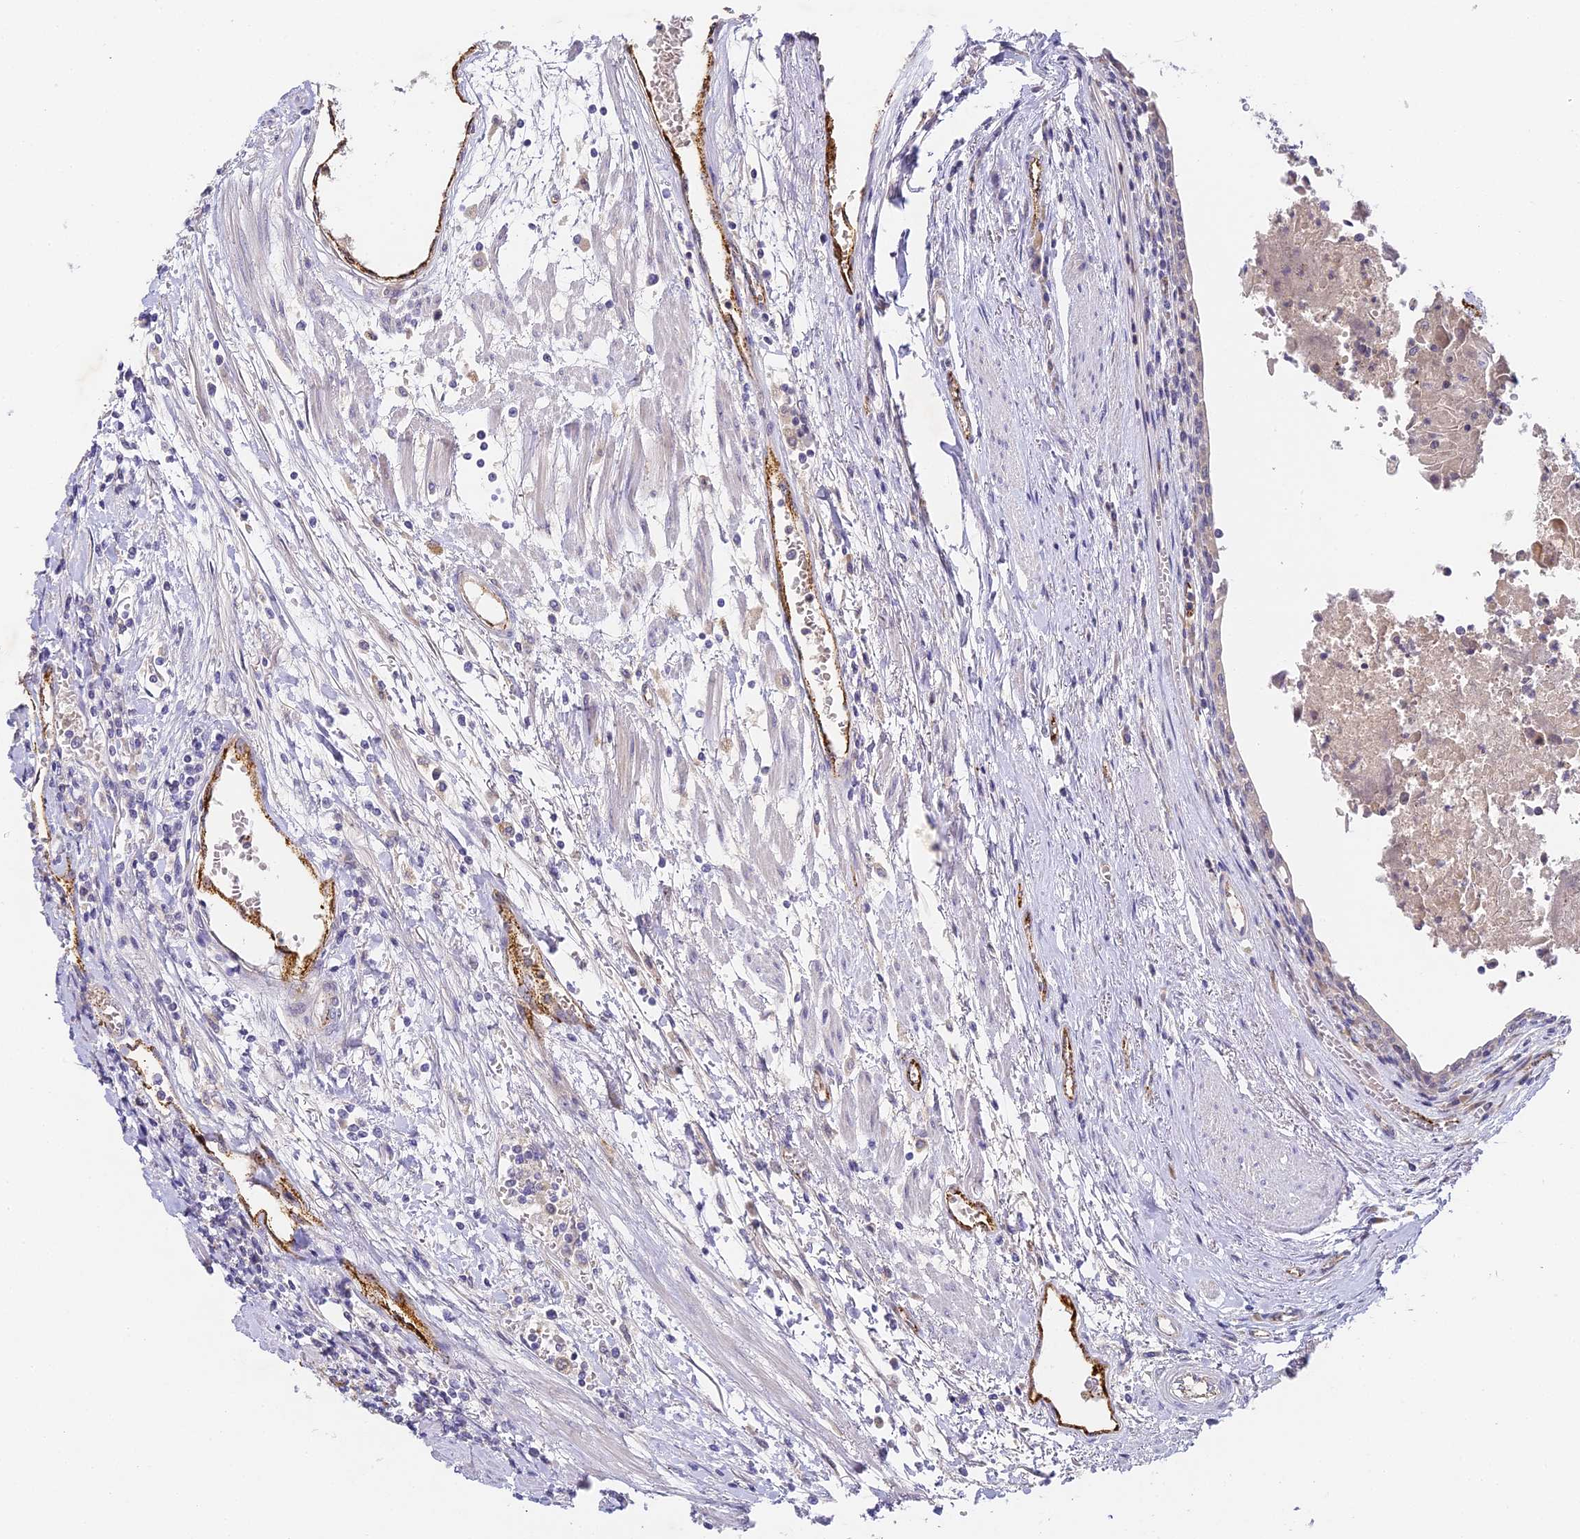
{"staining": {"intensity": "weak", "quantity": "<25%", "location": "cytoplasmic/membranous,nuclear"}, "tissue": "urothelial cancer", "cell_type": "Tumor cells", "image_type": "cancer", "snomed": [{"axis": "morphology", "description": "Urothelial carcinoma, High grade"}, {"axis": "topography", "description": "Urinary bladder"}], "caption": "This is an immunohistochemistry histopathology image of human urothelial cancer. There is no expression in tumor cells.", "gene": "DNAAF10", "patient": {"sex": "female", "age": 85}}